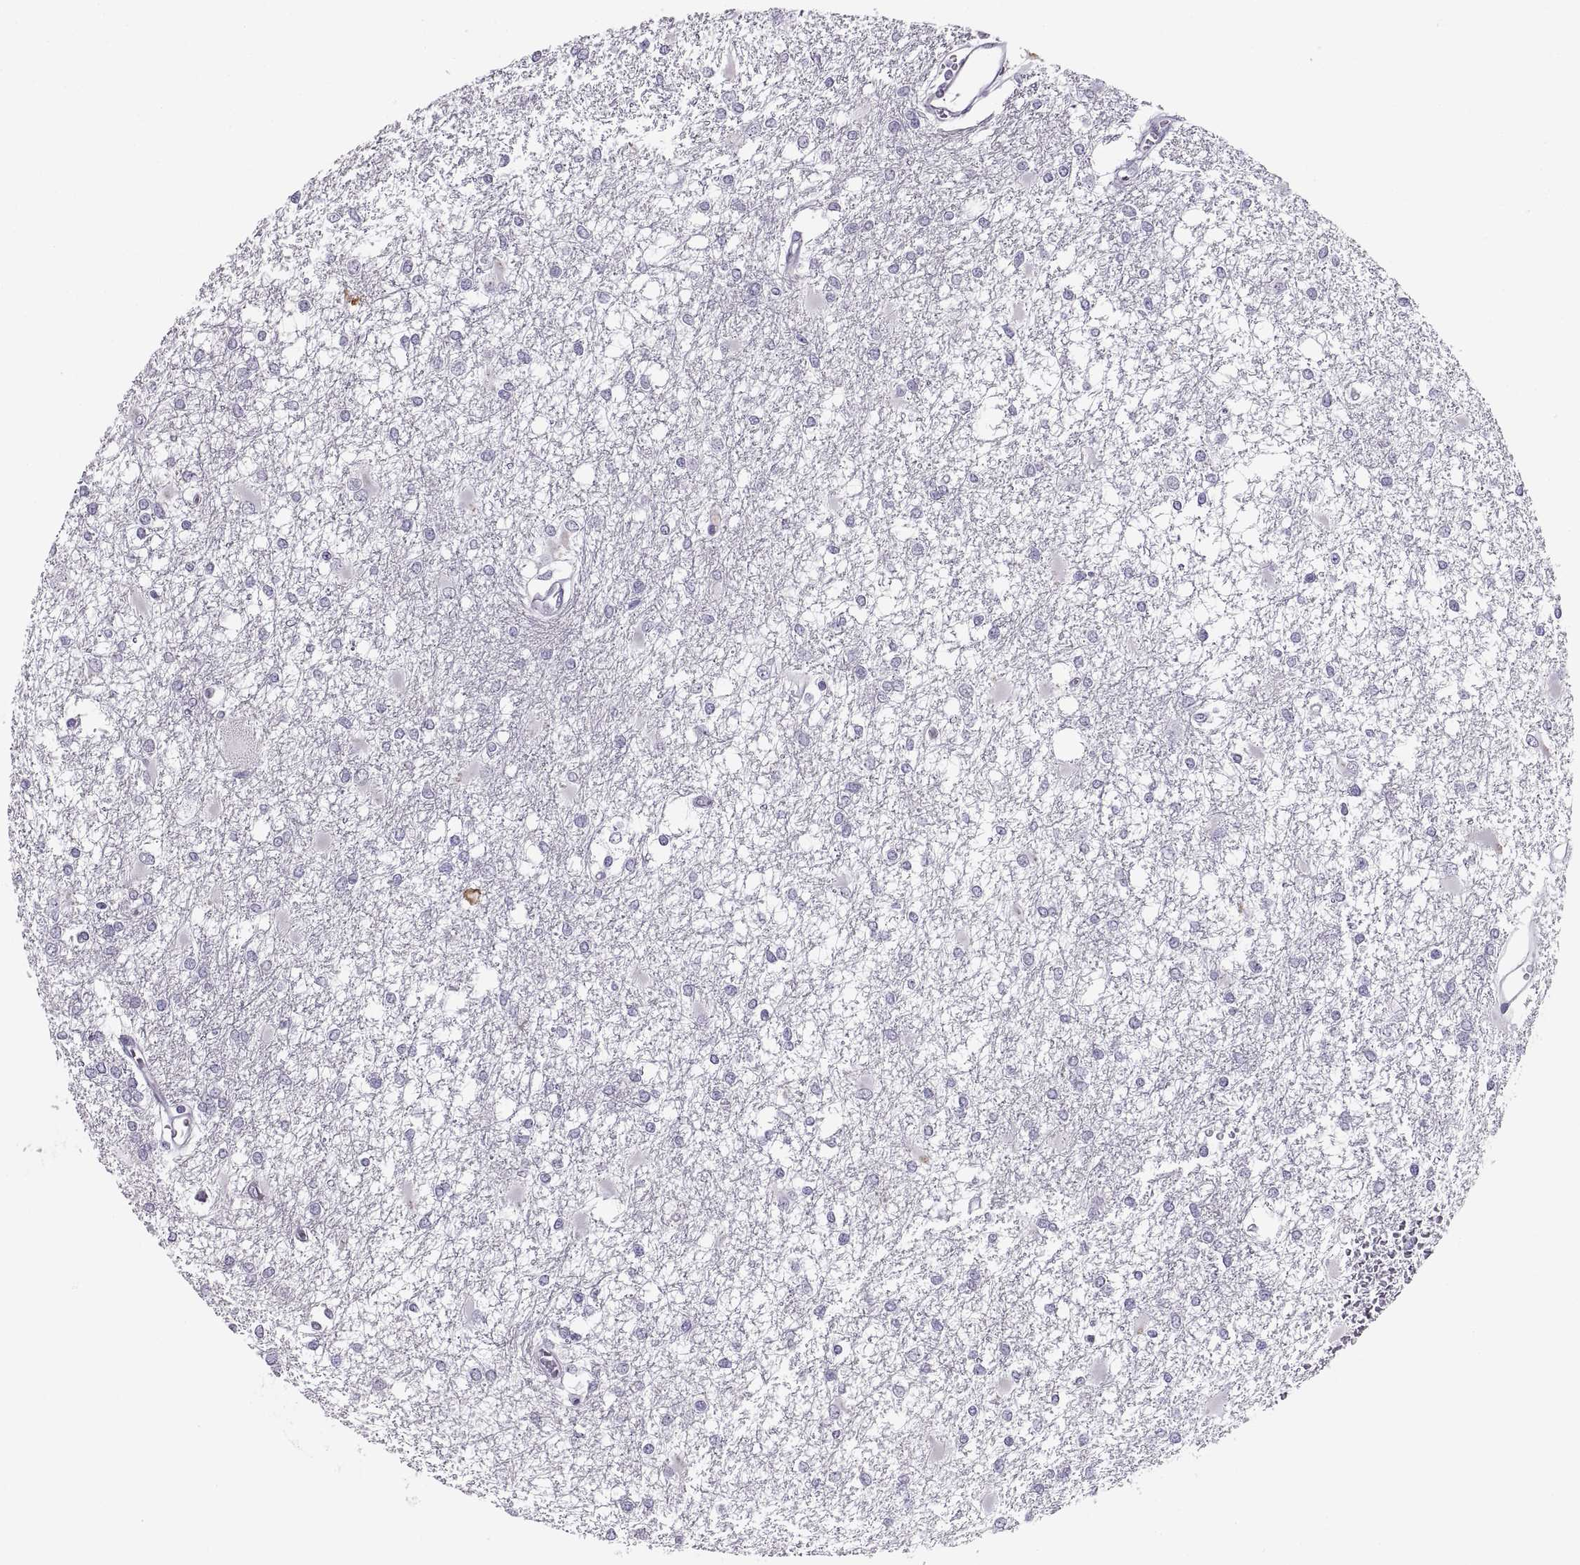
{"staining": {"intensity": "negative", "quantity": "none", "location": "none"}, "tissue": "glioma", "cell_type": "Tumor cells", "image_type": "cancer", "snomed": [{"axis": "morphology", "description": "Glioma, malignant, High grade"}, {"axis": "topography", "description": "Cerebral cortex"}], "caption": "DAB (3,3'-diaminobenzidine) immunohistochemical staining of human glioma displays no significant positivity in tumor cells.", "gene": "C3orf22", "patient": {"sex": "male", "age": 79}}